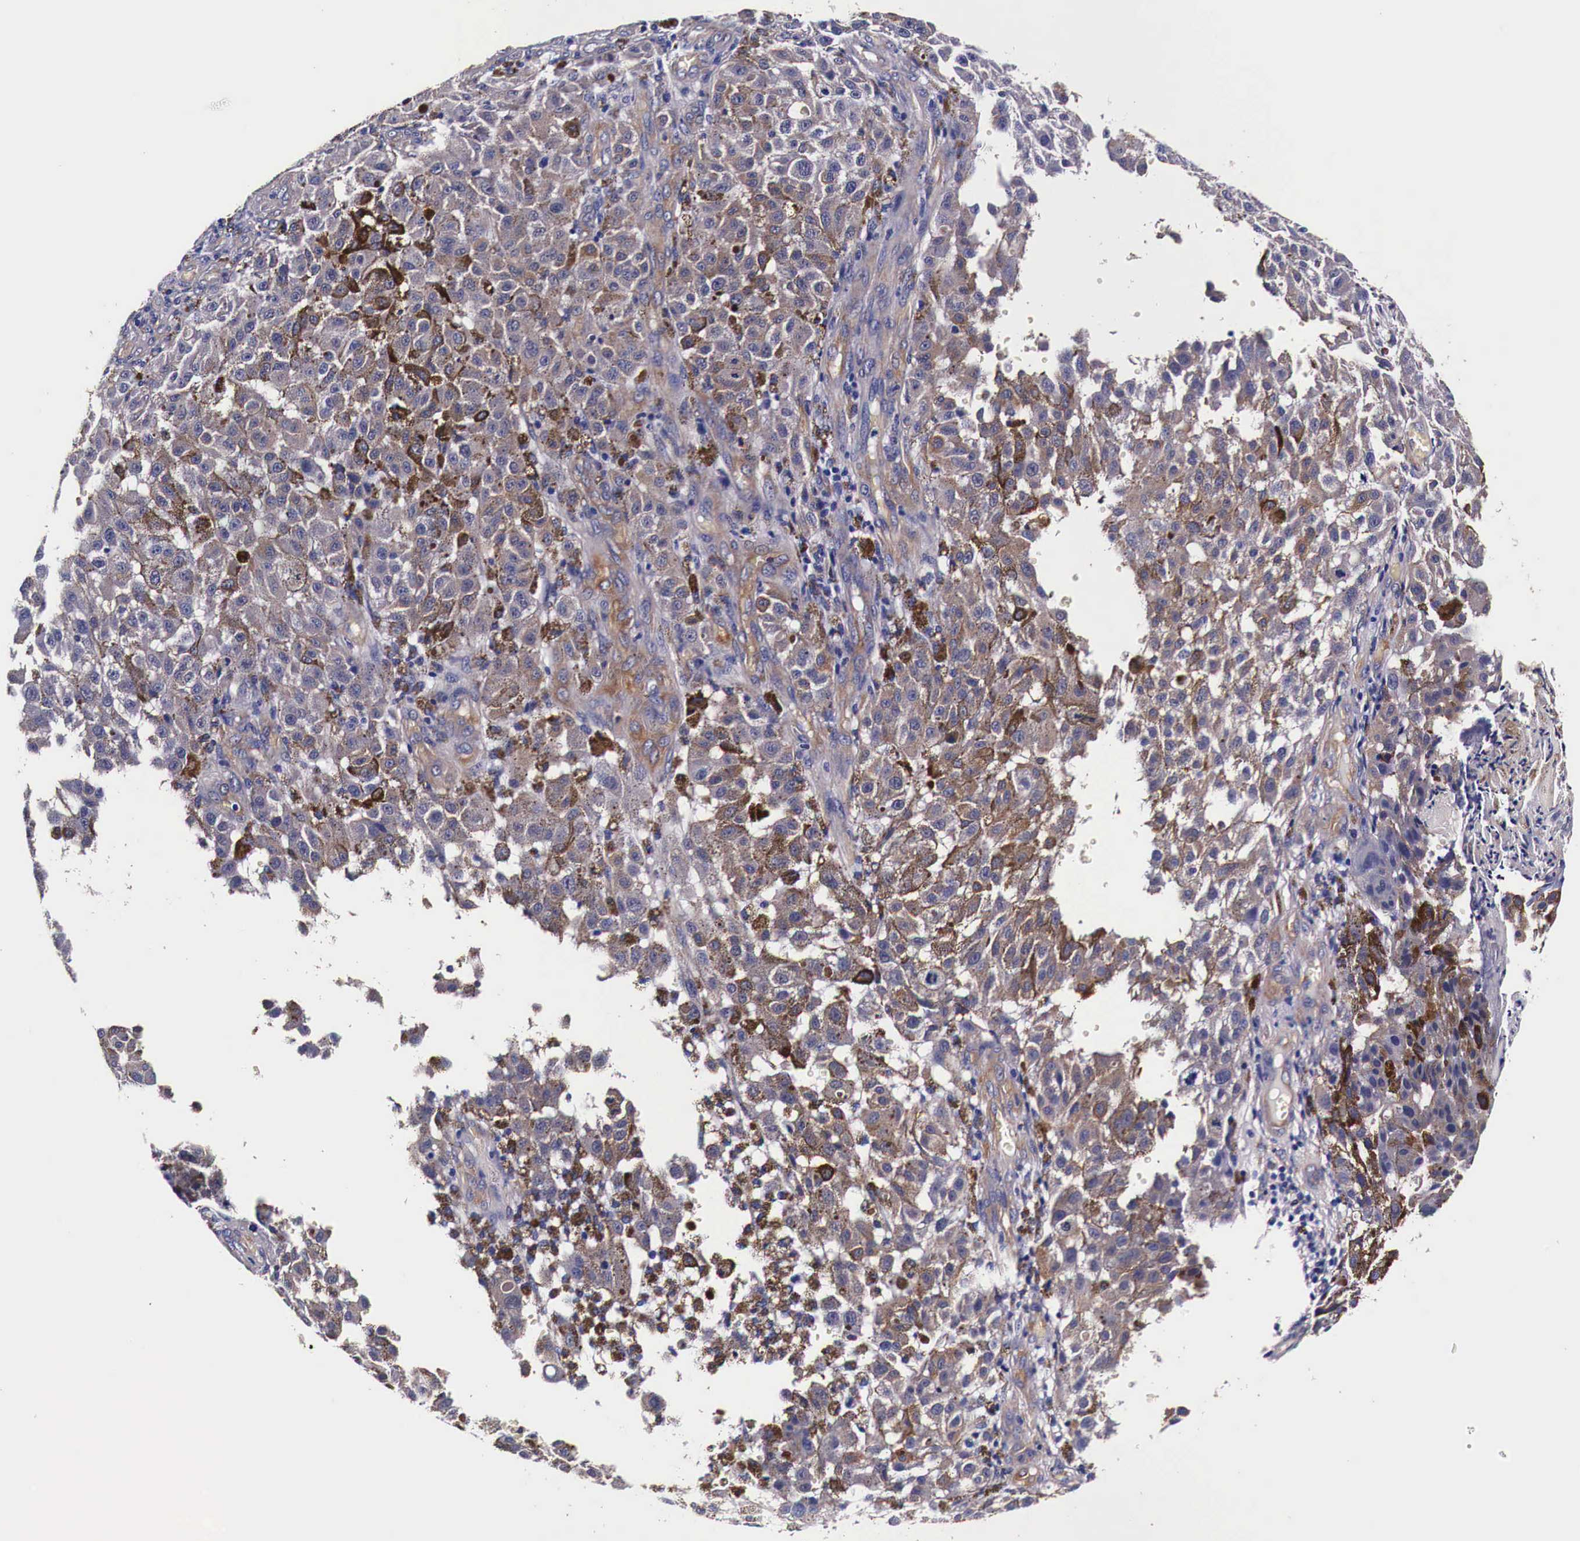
{"staining": {"intensity": "weak", "quantity": "25%-75%", "location": "cytoplasmic/membranous"}, "tissue": "melanoma", "cell_type": "Tumor cells", "image_type": "cancer", "snomed": [{"axis": "morphology", "description": "Malignant melanoma, NOS"}, {"axis": "topography", "description": "Skin"}], "caption": "Malignant melanoma stained with a protein marker demonstrates weak staining in tumor cells.", "gene": "HSPB1", "patient": {"sex": "female", "age": 64}}